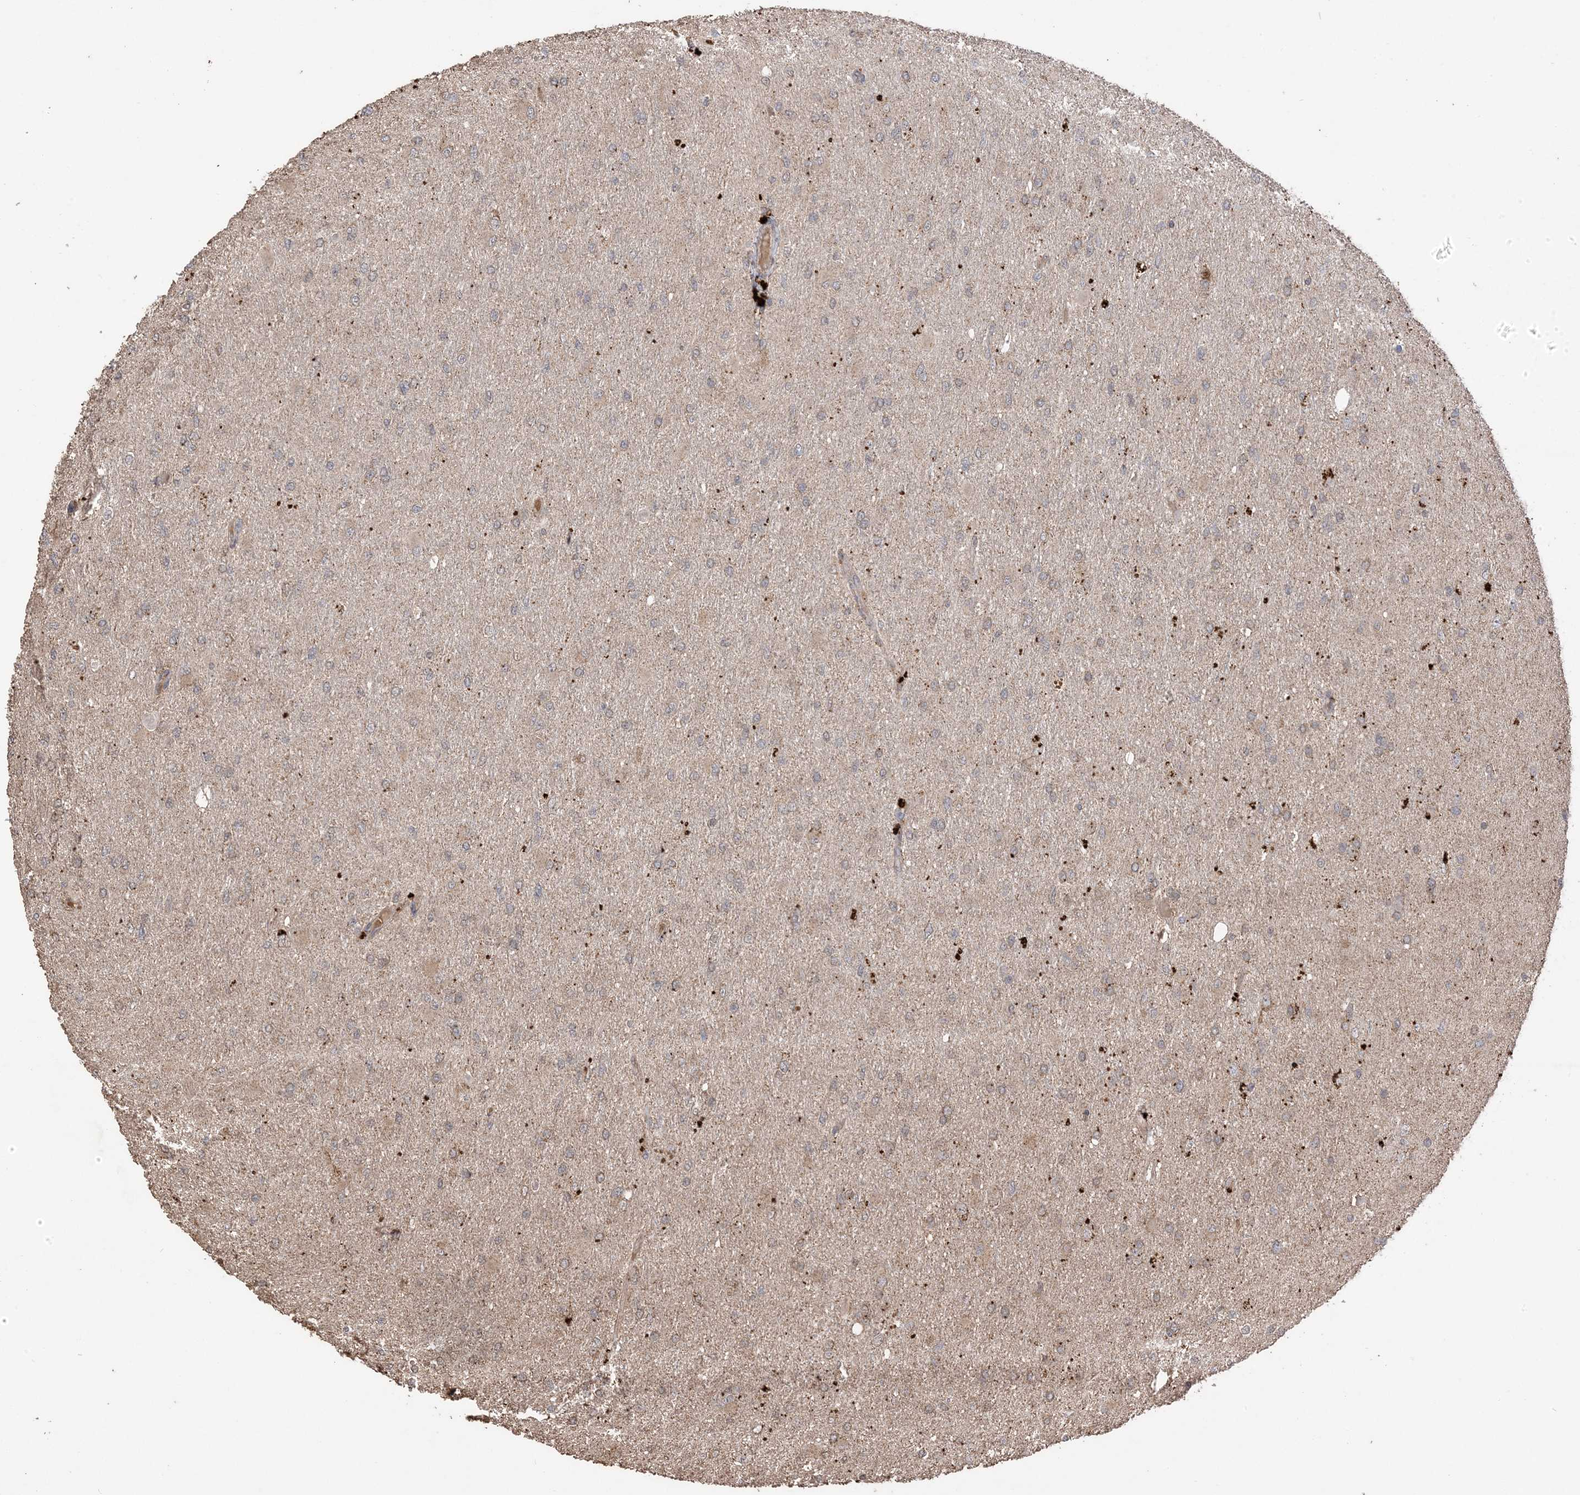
{"staining": {"intensity": "weak", "quantity": "<25%", "location": "cytoplasmic/membranous"}, "tissue": "glioma", "cell_type": "Tumor cells", "image_type": "cancer", "snomed": [{"axis": "morphology", "description": "Glioma, malignant, High grade"}, {"axis": "topography", "description": "Cerebral cortex"}], "caption": "Tumor cells show no significant expression in glioma.", "gene": "HPS4", "patient": {"sex": "female", "age": 36}}